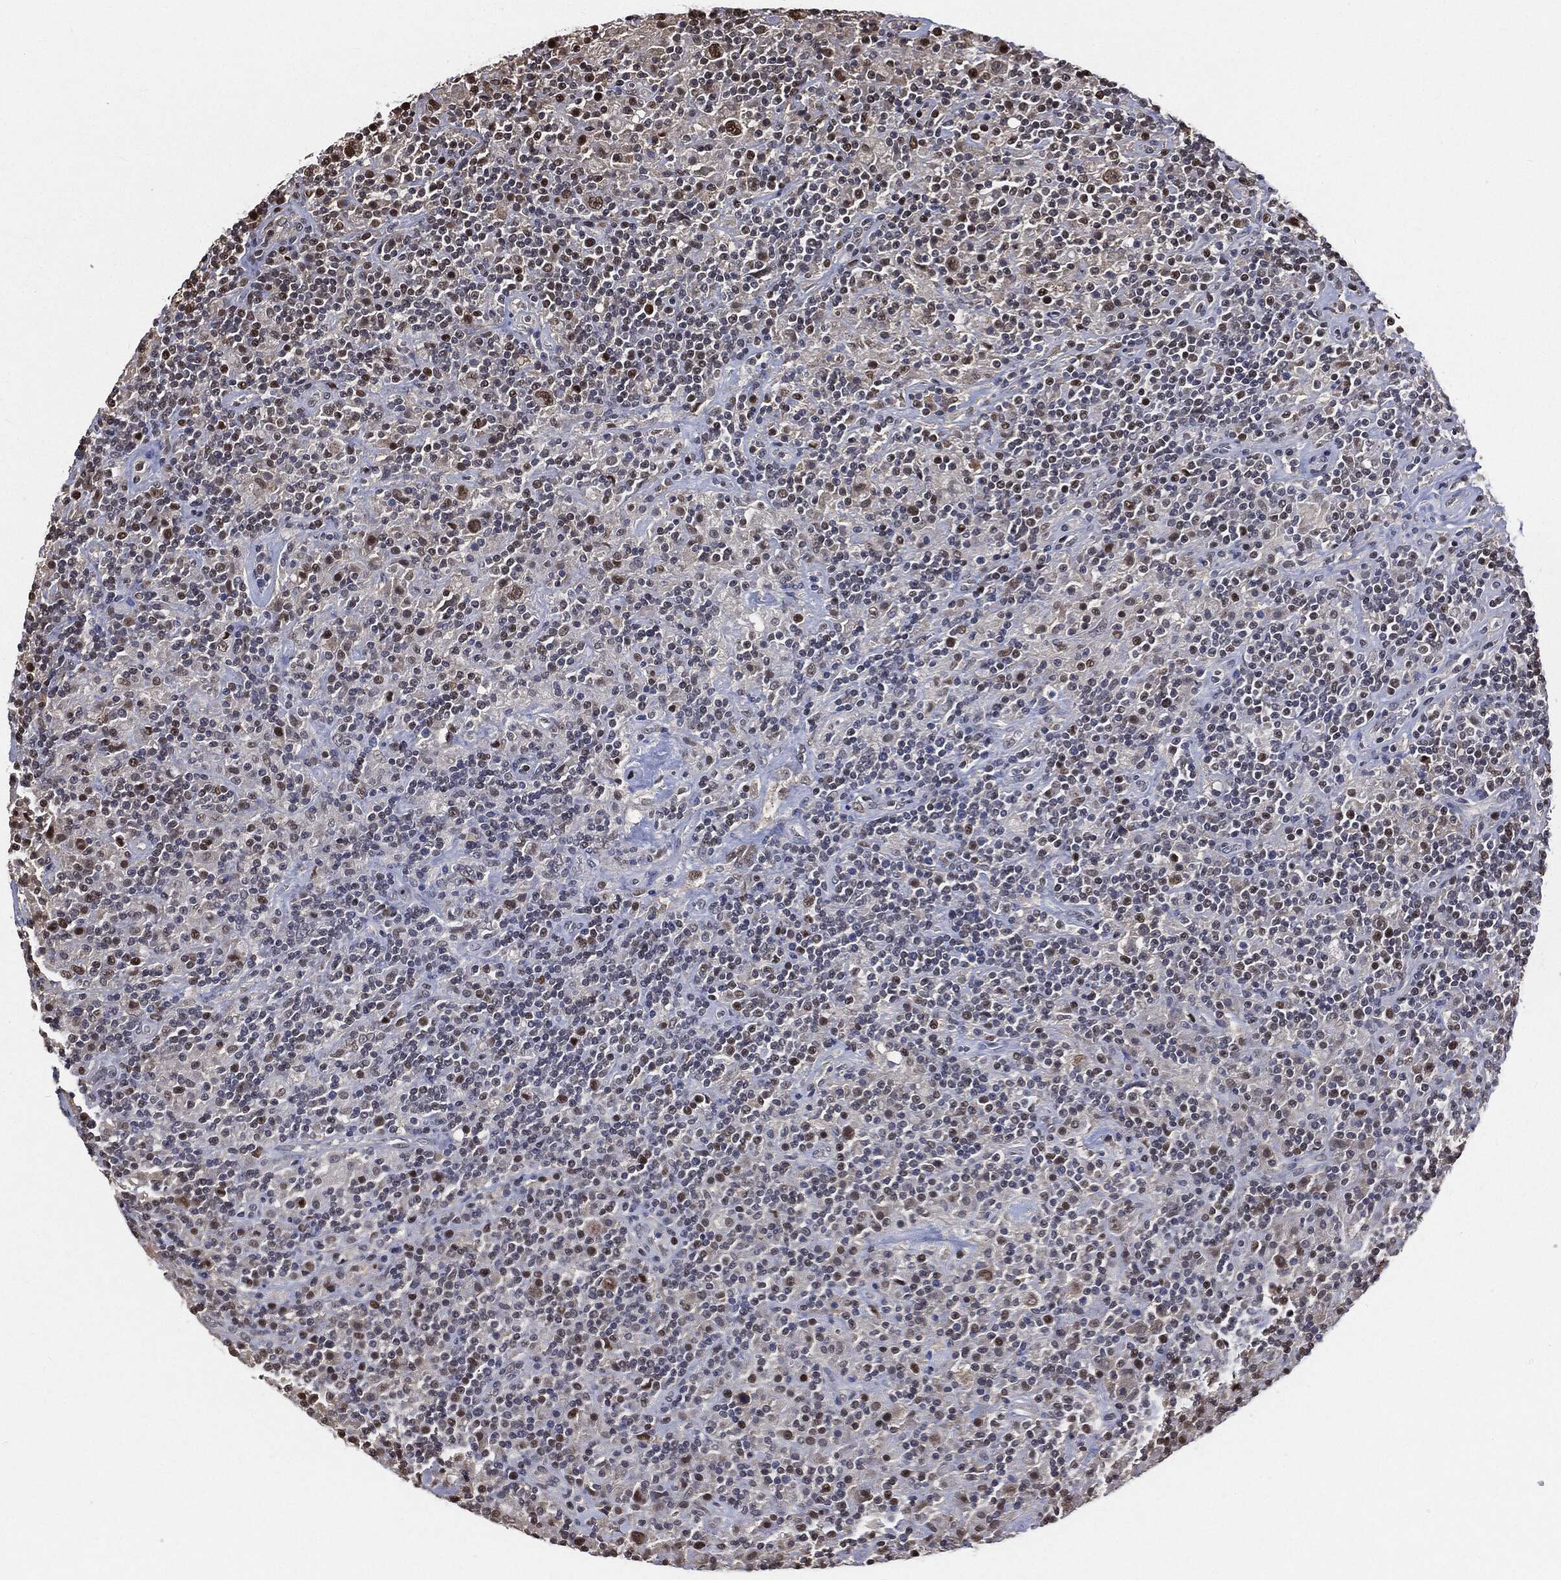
{"staining": {"intensity": "moderate", "quantity": "25%-75%", "location": "nuclear"}, "tissue": "lymphoma", "cell_type": "Tumor cells", "image_type": "cancer", "snomed": [{"axis": "morphology", "description": "Hodgkin's disease, NOS"}, {"axis": "topography", "description": "Lymph node"}], "caption": "Immunohistochemistry staining of Hodgkin's disease, which demonstrates medium levels of moderate nuclear staining in approximately 25%-75% of tumor cells indicating moderate nuclear protein staining. The staining was performed using DAB (brown) for protein detection and nuclei were counterstained in hematoxylin (blue).", "gene": "SHLD2", "patient": {"sex": "male", "age": 70}}